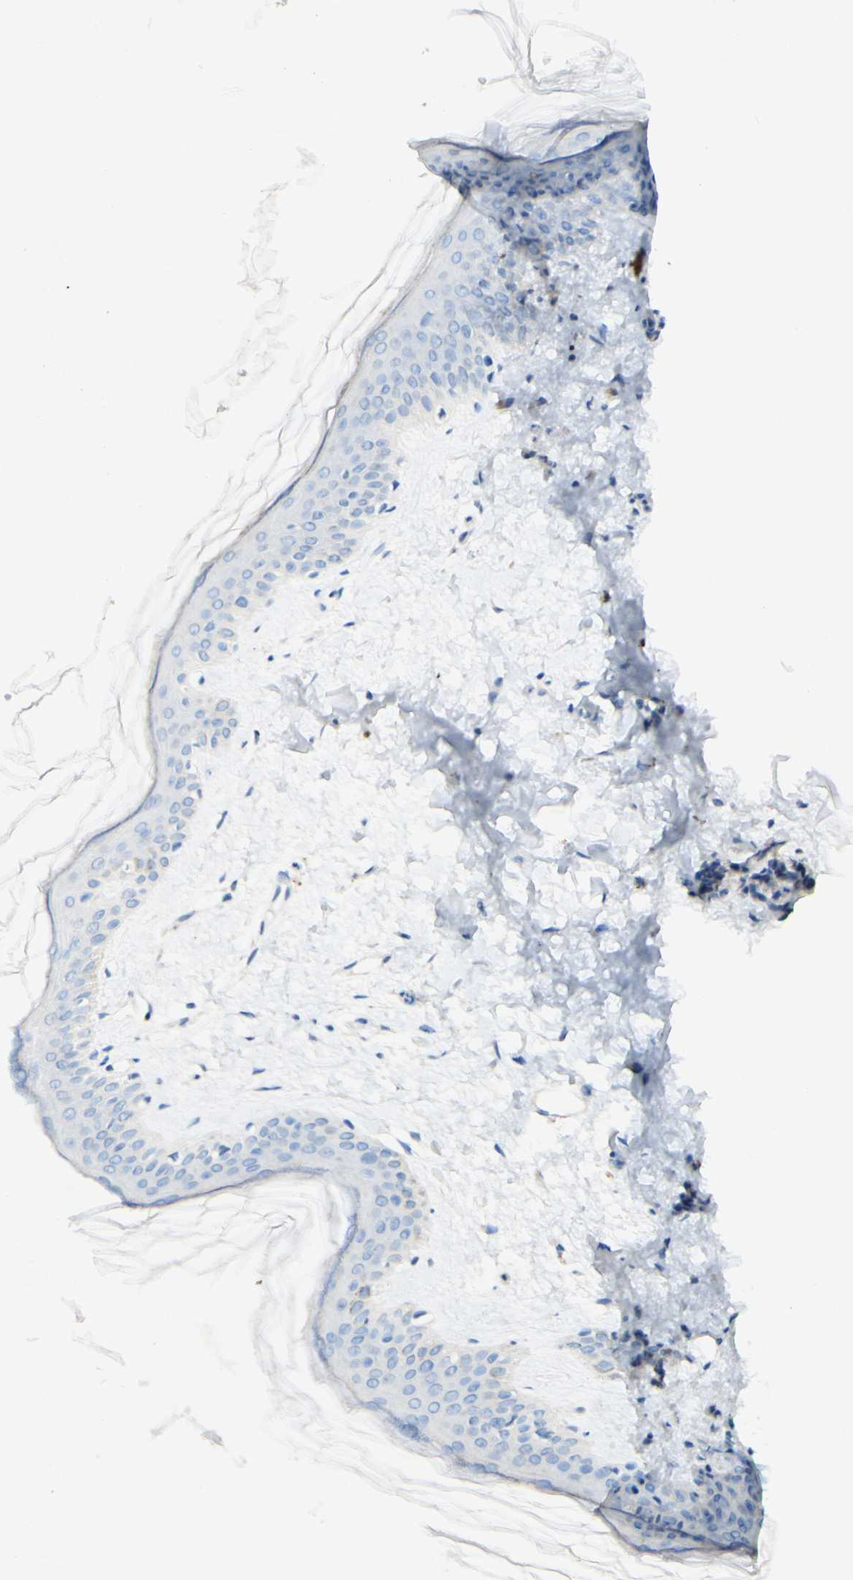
{"staining": {"intensity": "negative", "quantity": "none", "location": "none"}, "tissue": "skin", "cell_type": "Fibroblasts", "image_type": "normal", "snomed": [{"axis": "morphology", "description": "Normal tissue, NOS"}, {"axis": "topography", "description": "Skin"}], "caption": "Immunohistochemical staining of unremarkable human skin shows no significant staining in fibroblasts.", "gene": "FGF4", "patient": {"sex": "female", "age": 41}}